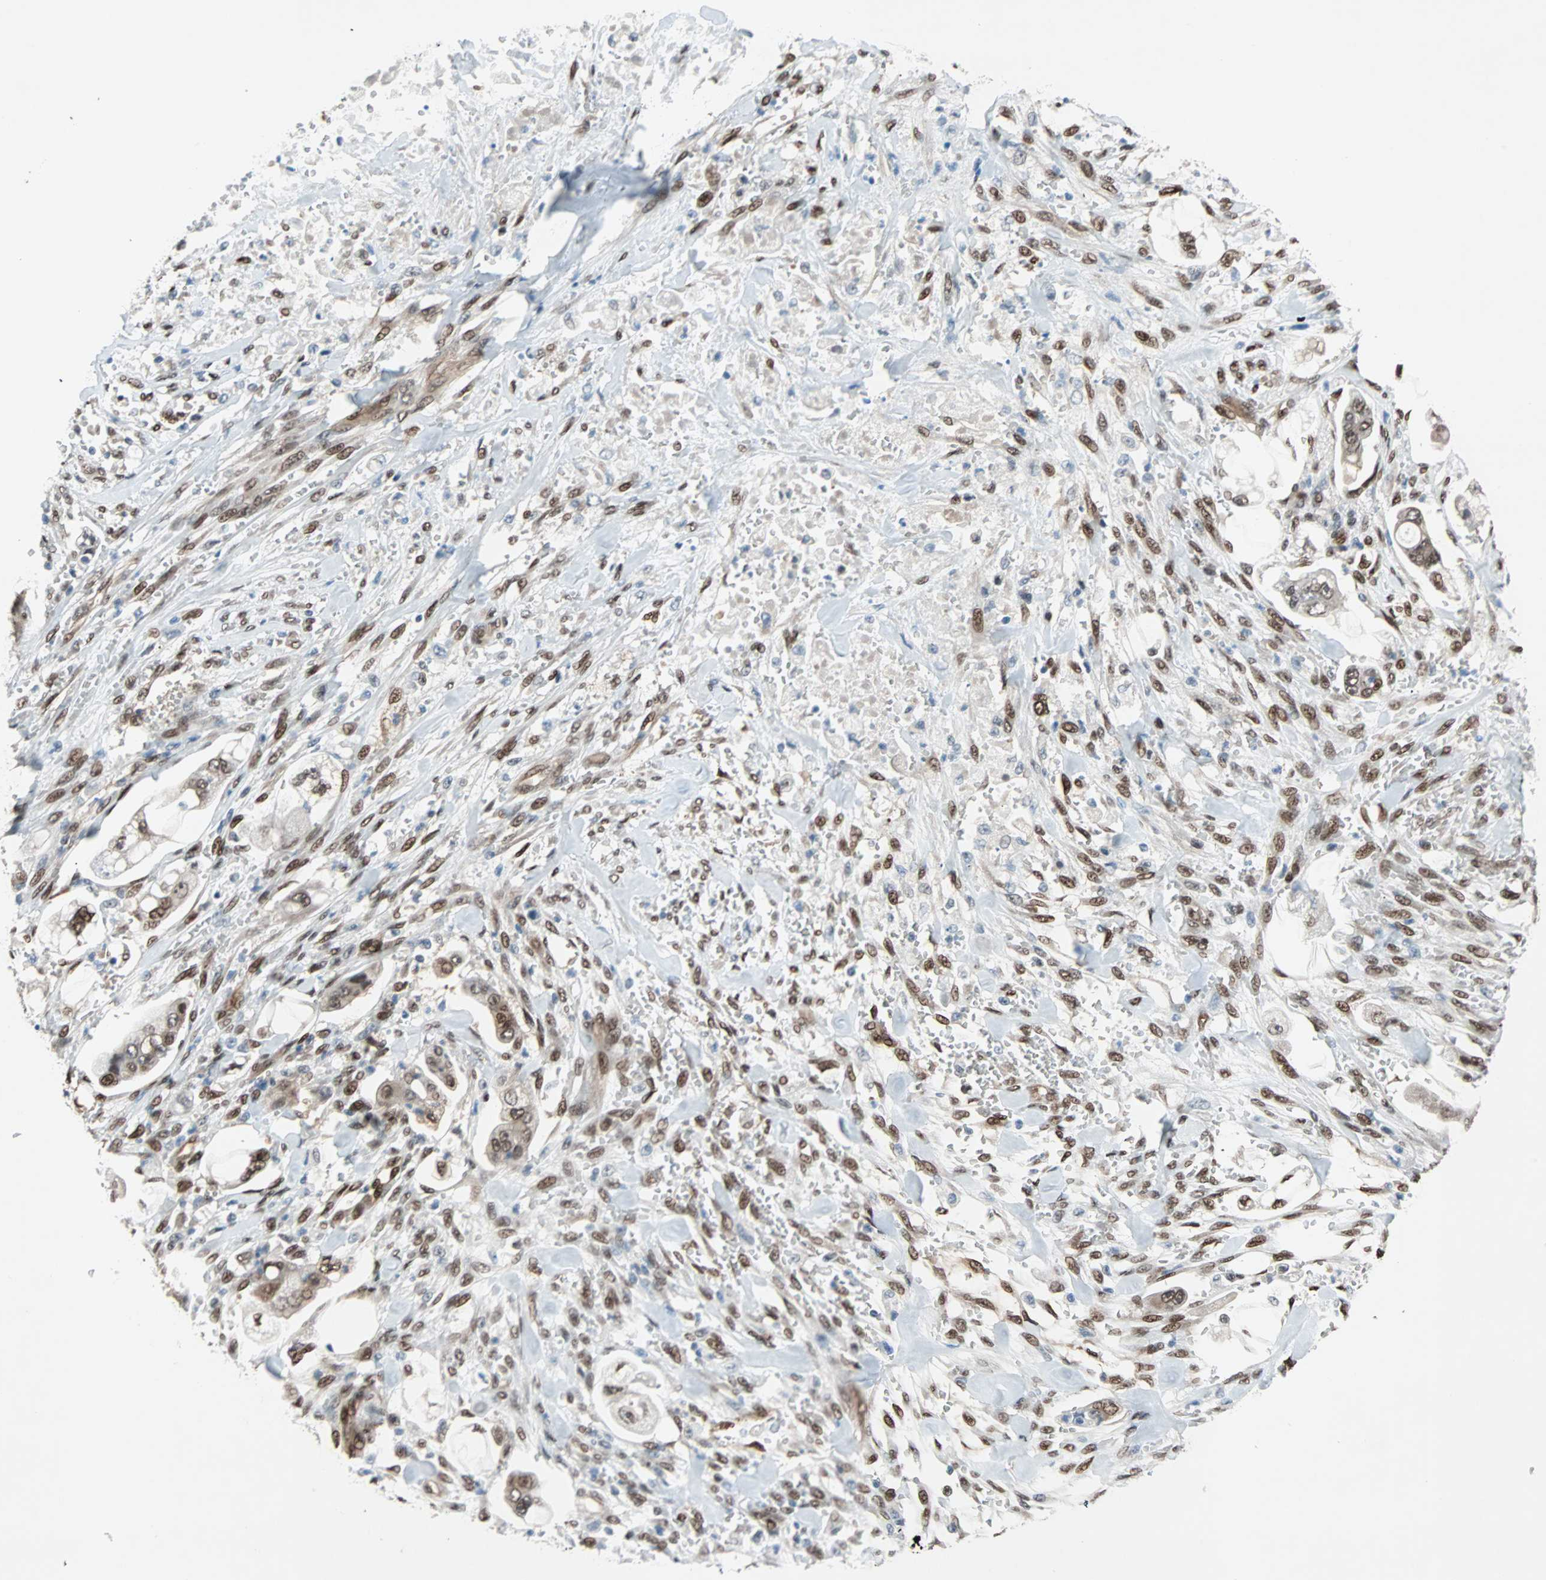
{"staining": {"intensity": "moderate", "quantity": ">75%", "location": "cytoplasmic/membranous,nuclear"}, "tissue": "stomach cancer", "cell_type": "Tumor cells", "image_type": "cancer", "snomed": [{"axis": "morphology", "description": "Adenocarcinoma, NOS"}, {"axis": "topography", "description": "Stomach"}], "caption": "Human stomach cancer (adenocarcinoma) stained with a brown dye demonstrates moderate cytoplasmic/membranous and nuclear positive positivity in approximately >75% of tumor cells.", "gene": "WWTR1", "patient": {"sex": "male", "age": 62}}